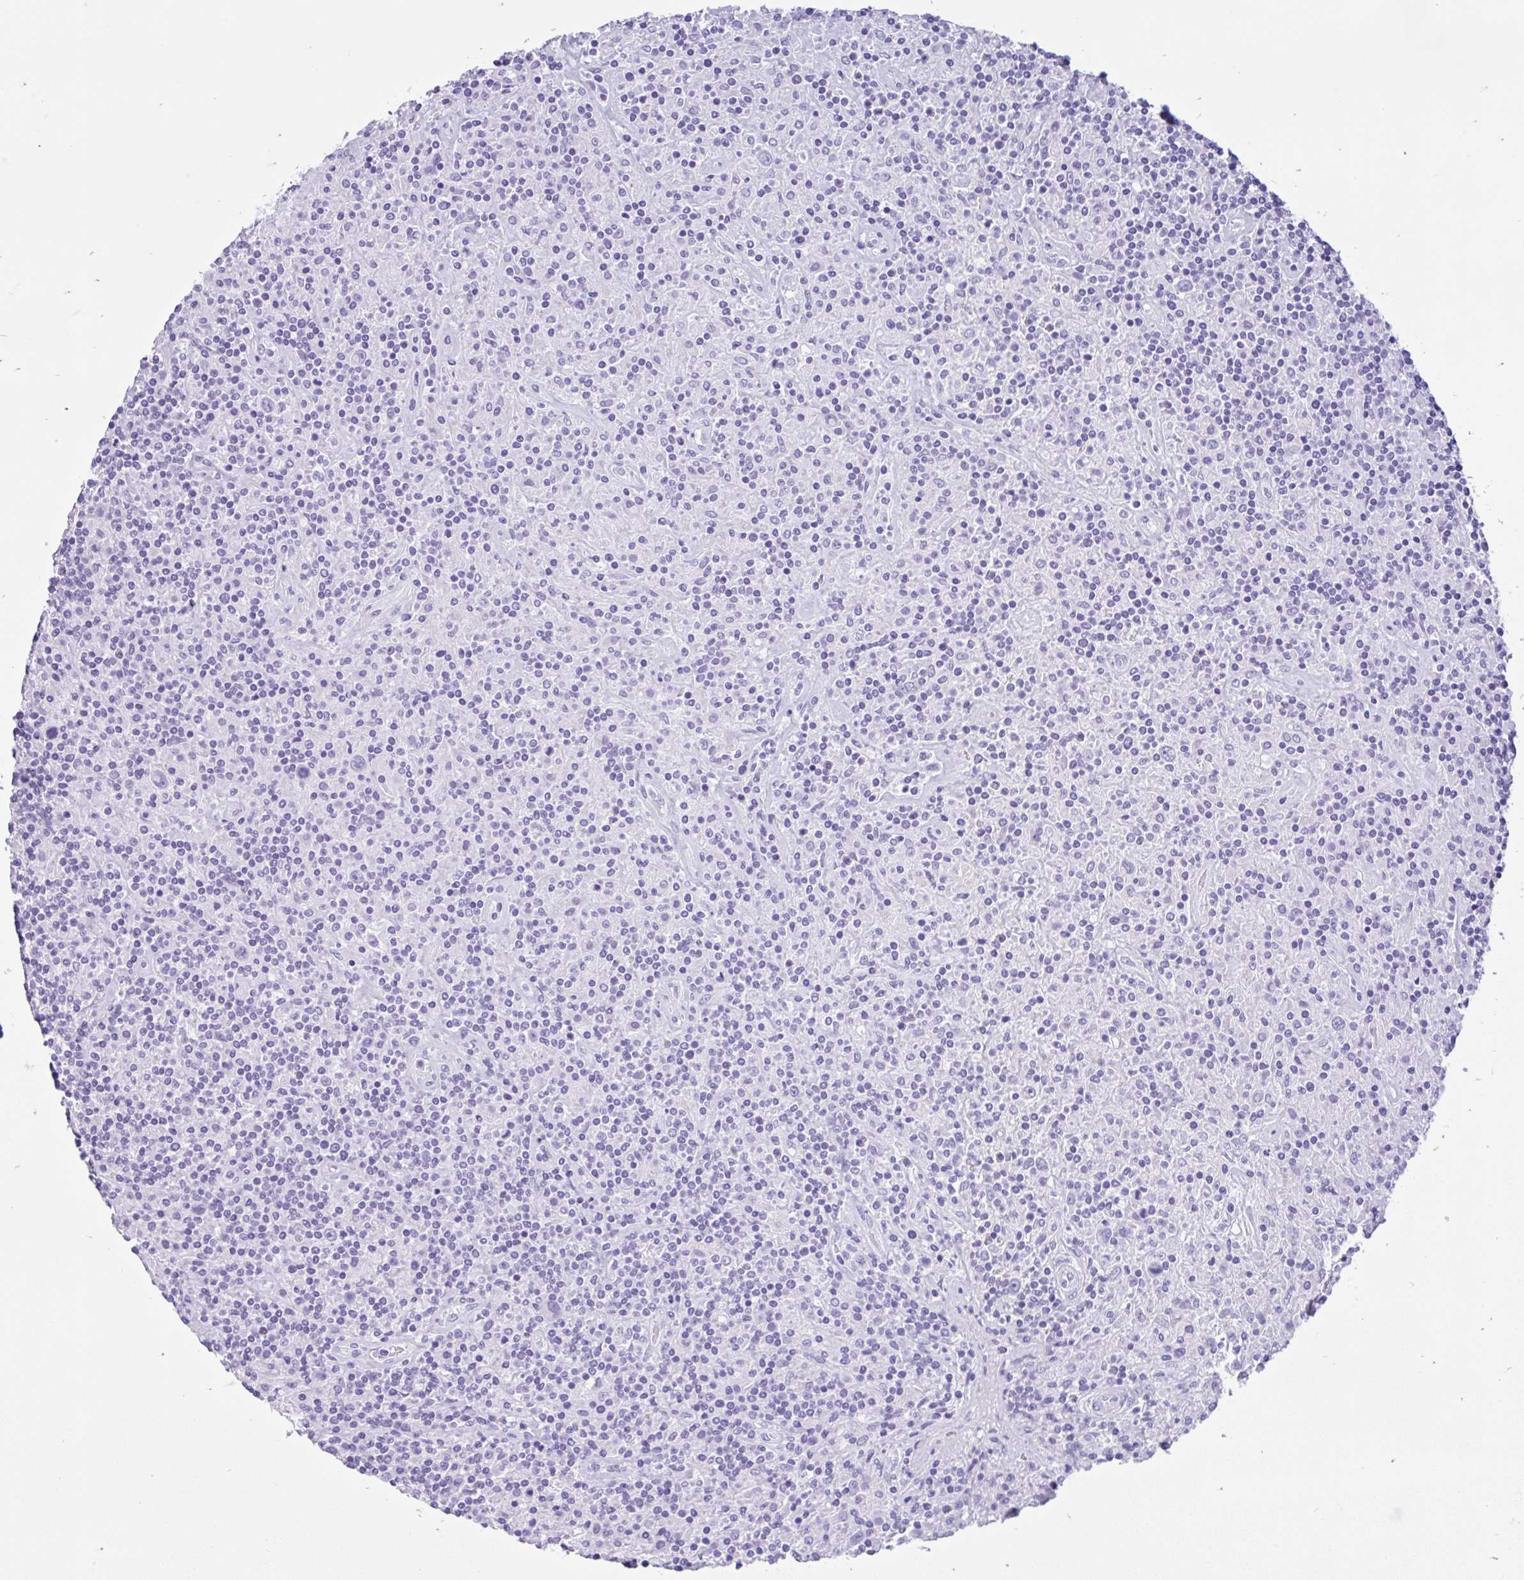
{"staining": {"intensity": "negative", "quantity": "none", "location": "none"}, "tissue": "lymphoma", "cell_type": "Tumor cells", "image_type": "cancer", "snomed": [{"axis": "morphology", "description": "Hodgkin's disease, NOS"}, {"axis": "topography", "description": "Lymph node"}], "caption": "A photomicrograph of human lymphoma is negative for staining in tumor cells. The staining is performed using DAB brown chromogen with nuclei counter-stained in using hematoxylin.", "gene": "OR4N4", "patient": {"sex": "male", "age": 70}}